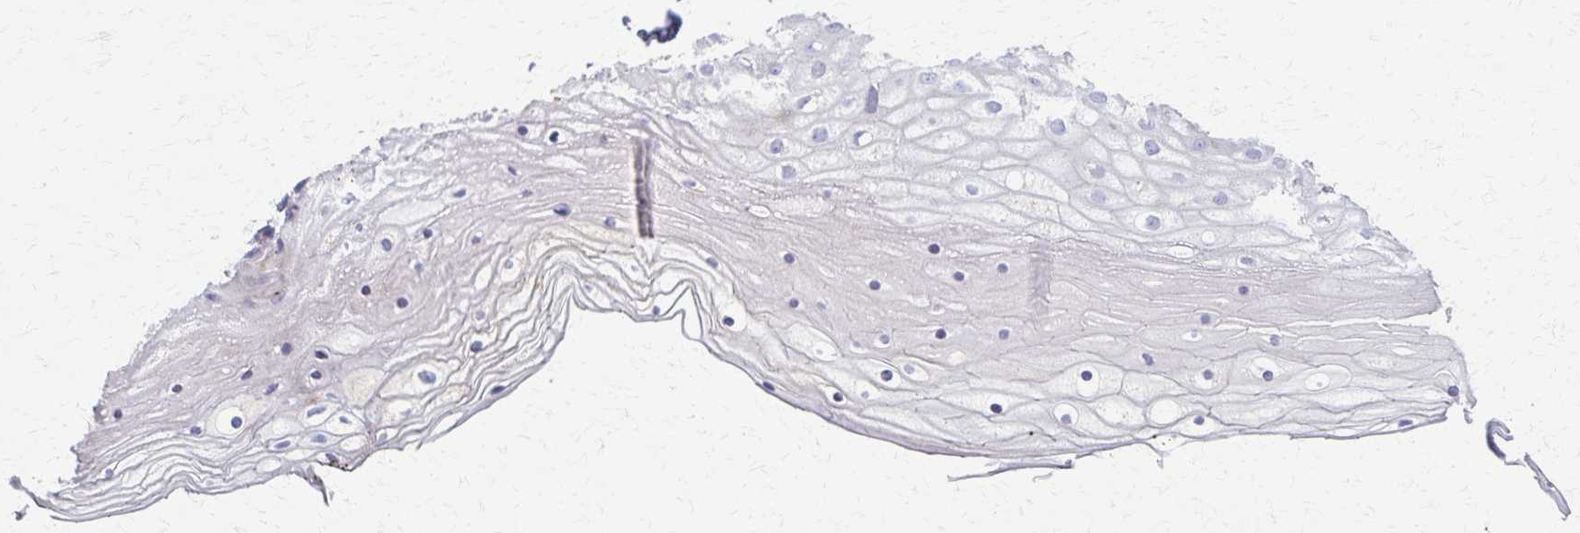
{"staining": {"intensity": "negative", "quantity": "none", "location": "none"}, "tissue": "cervix", "cell_type": "Glandular cells", "image_type": "normal", "snomed": [{"axis": "morphology", "description": "Normal tissue, NOS"}, {"axis": "topography", "description": "Cervix"}], "caption": "DAB (3,3'-diaminobenzidine) immunohistochemical staining of normal cervix shows no significant expression in glandular cells. (Stains: DAB (3,3'-diaminobenzidine) immunohistochemistry with hematoxylin counter stain, Microscopy: brightfield microscopy at high magnification).", "gene": "TMEM60", "patient": {"sex": "female", "age": 36}}